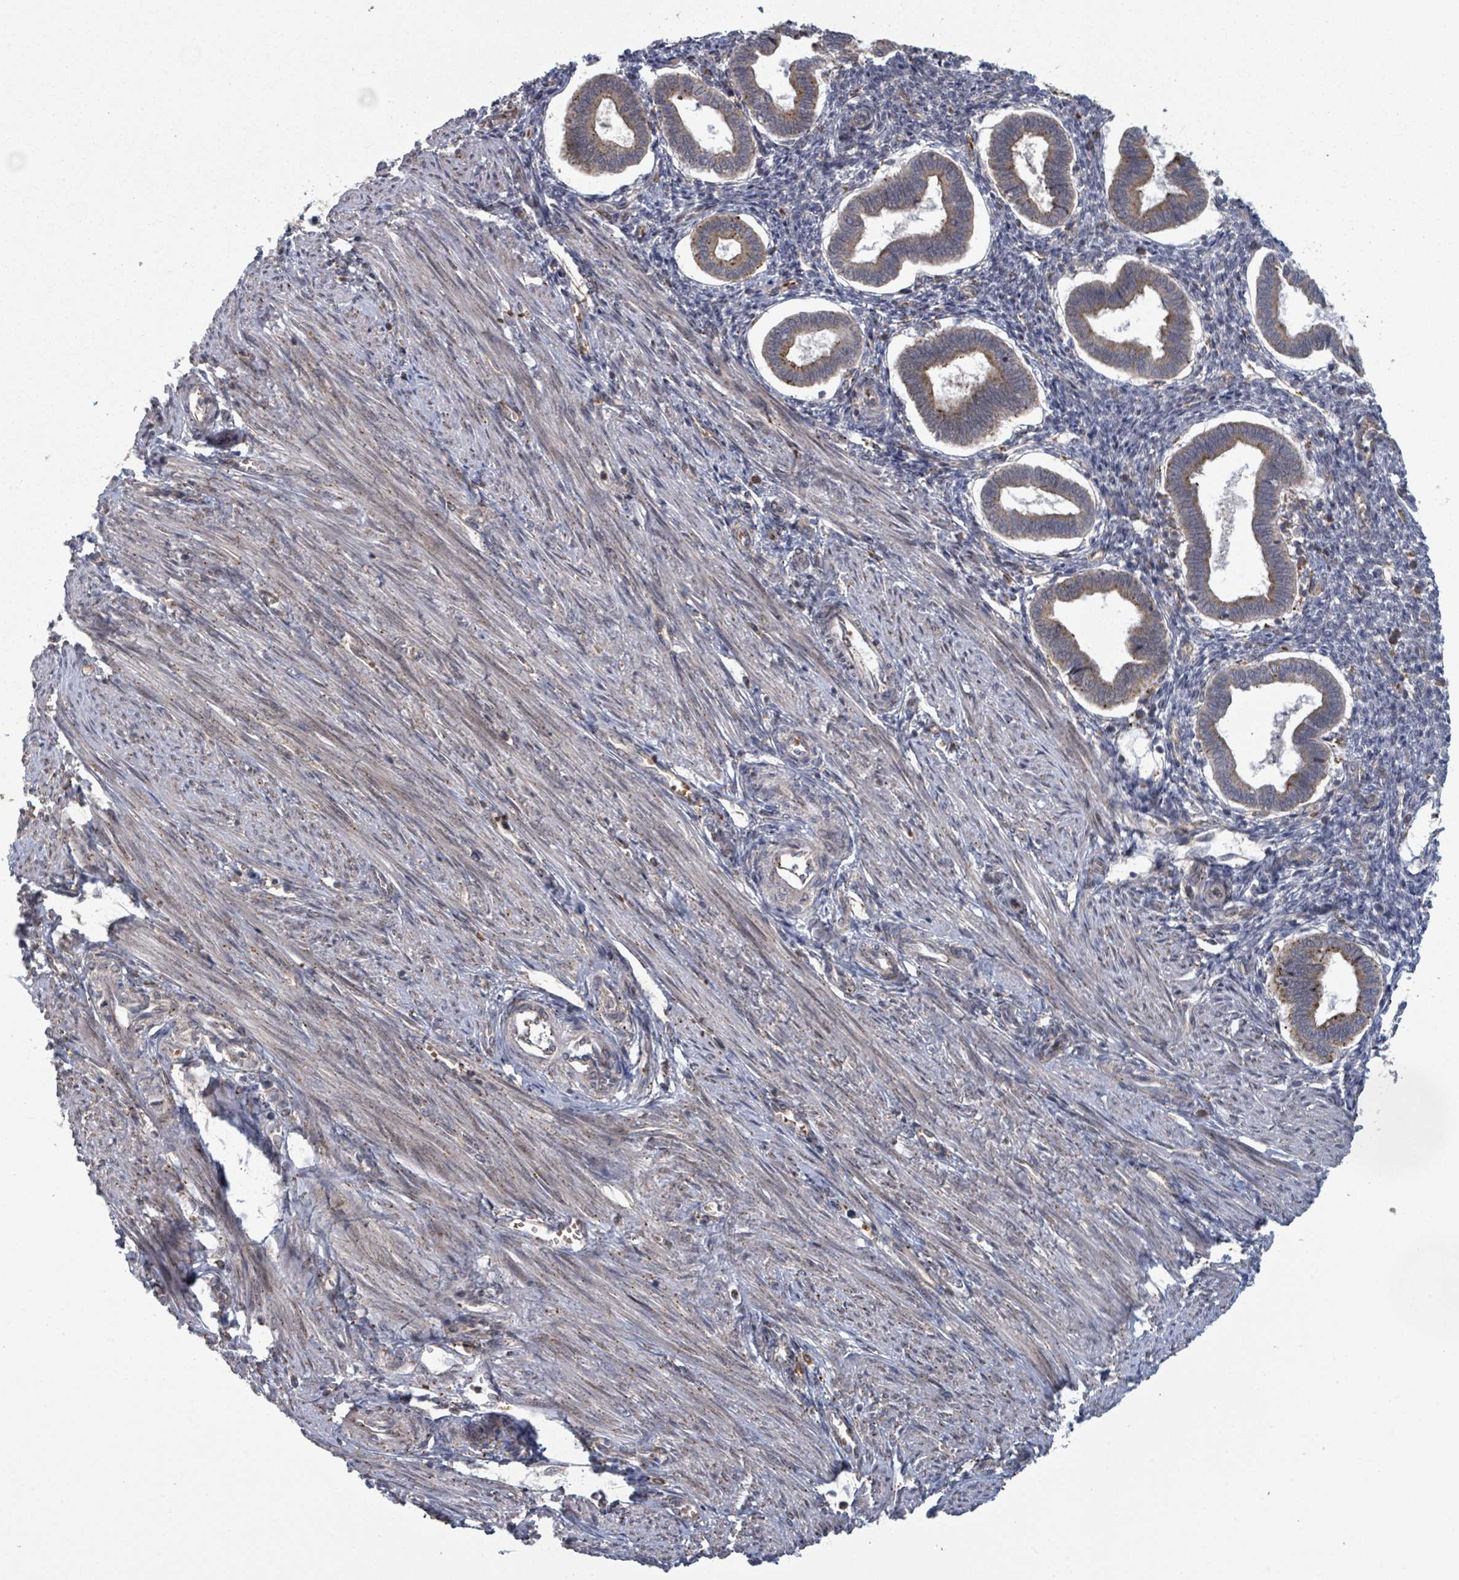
{"staining": {"intensity": "moderate", "quantity": "25%-75%", "location": "cytoplasmic/membranous,nuclear"}, "tissue": "endometrium", "cell_type": "Cells in endometrial stroma", "image_type": "normal", "snomed": [{"axis": "morphology", "description": "Normal tissue, NOS"}, {"axis": "topography", "description": "Endometrium"}], "caption": "Cells in endometrial stroma reveal medium levels of moderate cytoplasmic/membranous,nuclear expression in about 25%-75% of cells in unremarkable endometrium.", "gene": "SHROOM2", "patient": {"sex": "female", "age": 24}}